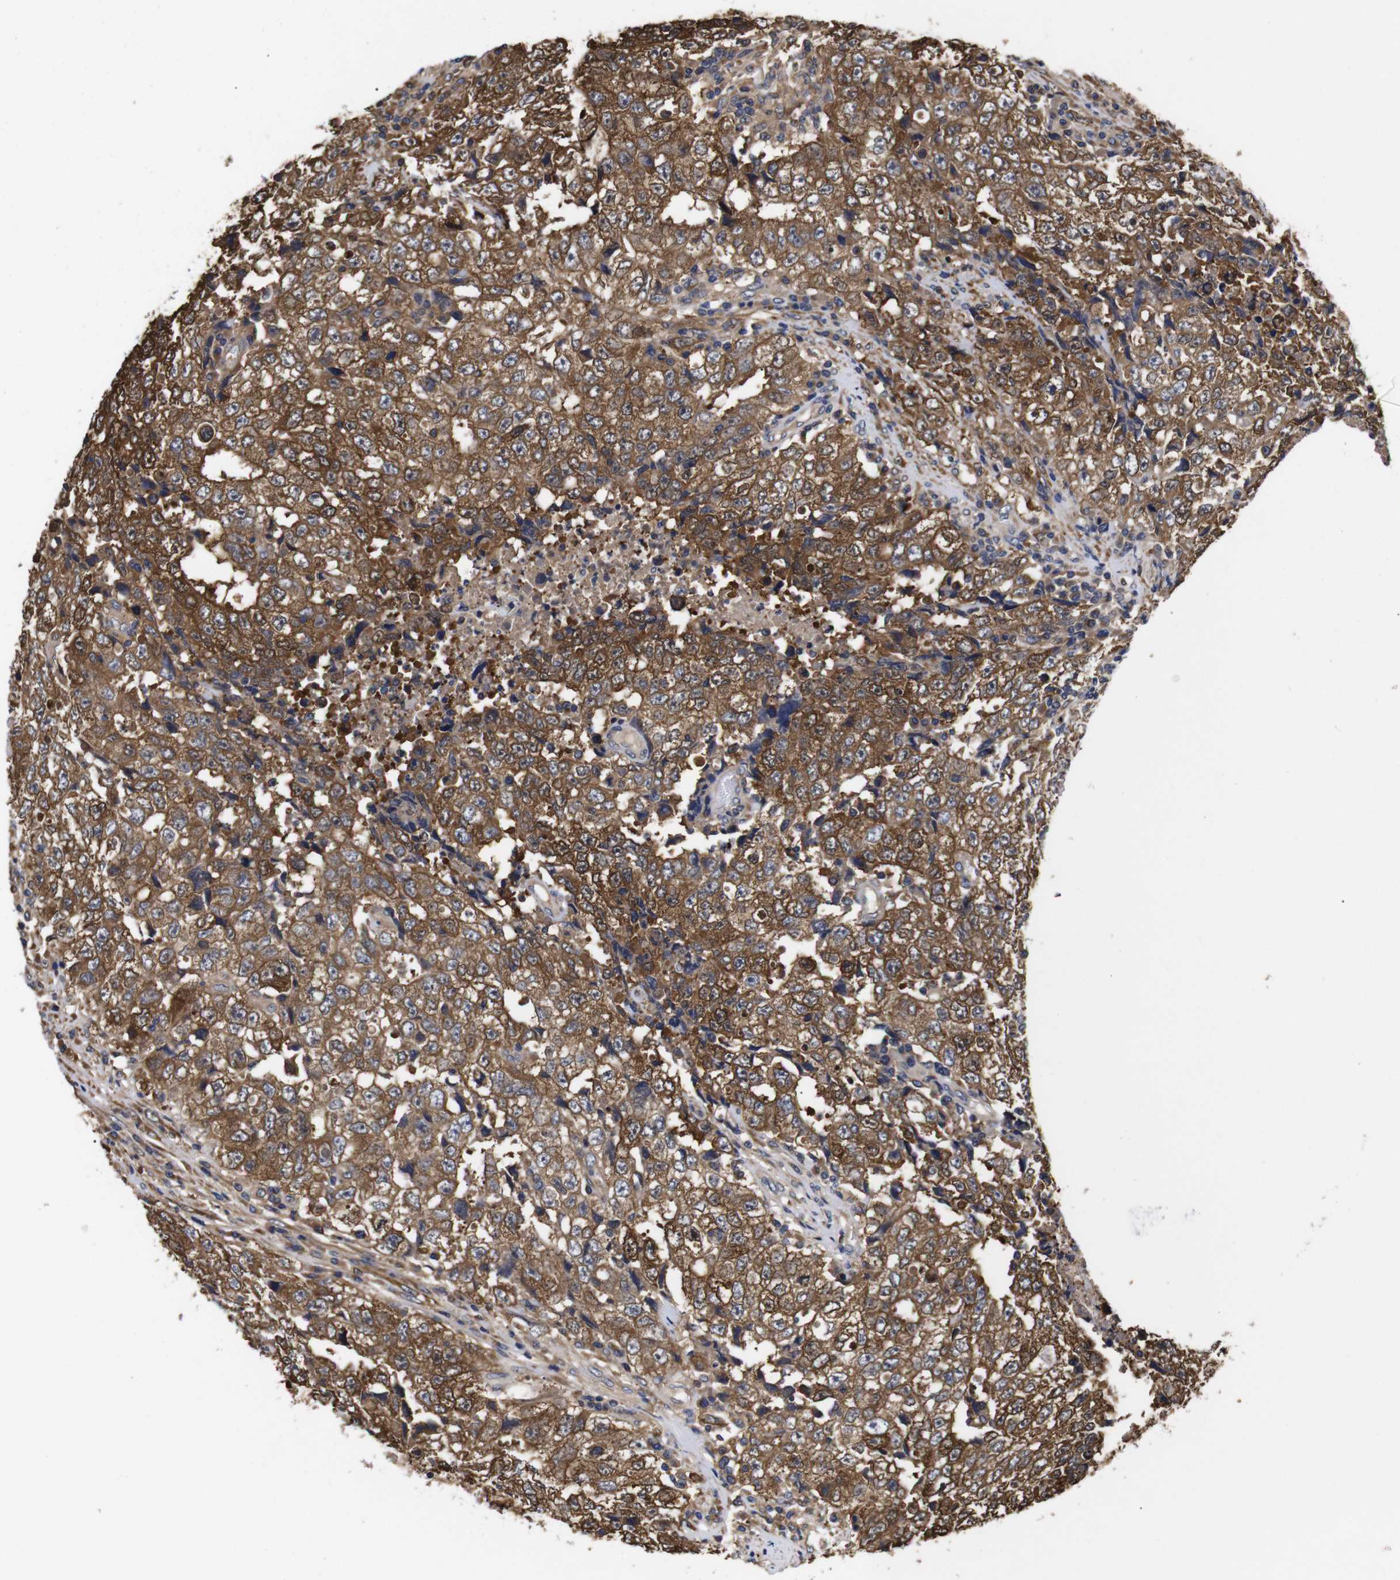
{"staining": {"intensity": "strong", "quantity": ">75%", "location": "cytoplasmic/membranous"}, "tissue": "testis cancer", "cell_type": "Tumor cells", "image_type": "cancer", "snomed": [{"axis": "morphology", "description": "Necrosis, NOS"}, {"axis": "morphology", "description": "Carcinoma, Embryonal, NOS"}, {"axis": "topography", "description": "Testis"}], "caption": "Embryonal carcinoma (testis) stained for a protein (brown) shows strong cytoplasmic/membranous positive expression in about >75% of tumor cells.", "gene": "LRRCC1", "patient": {"sex": "male", "age": 19}}